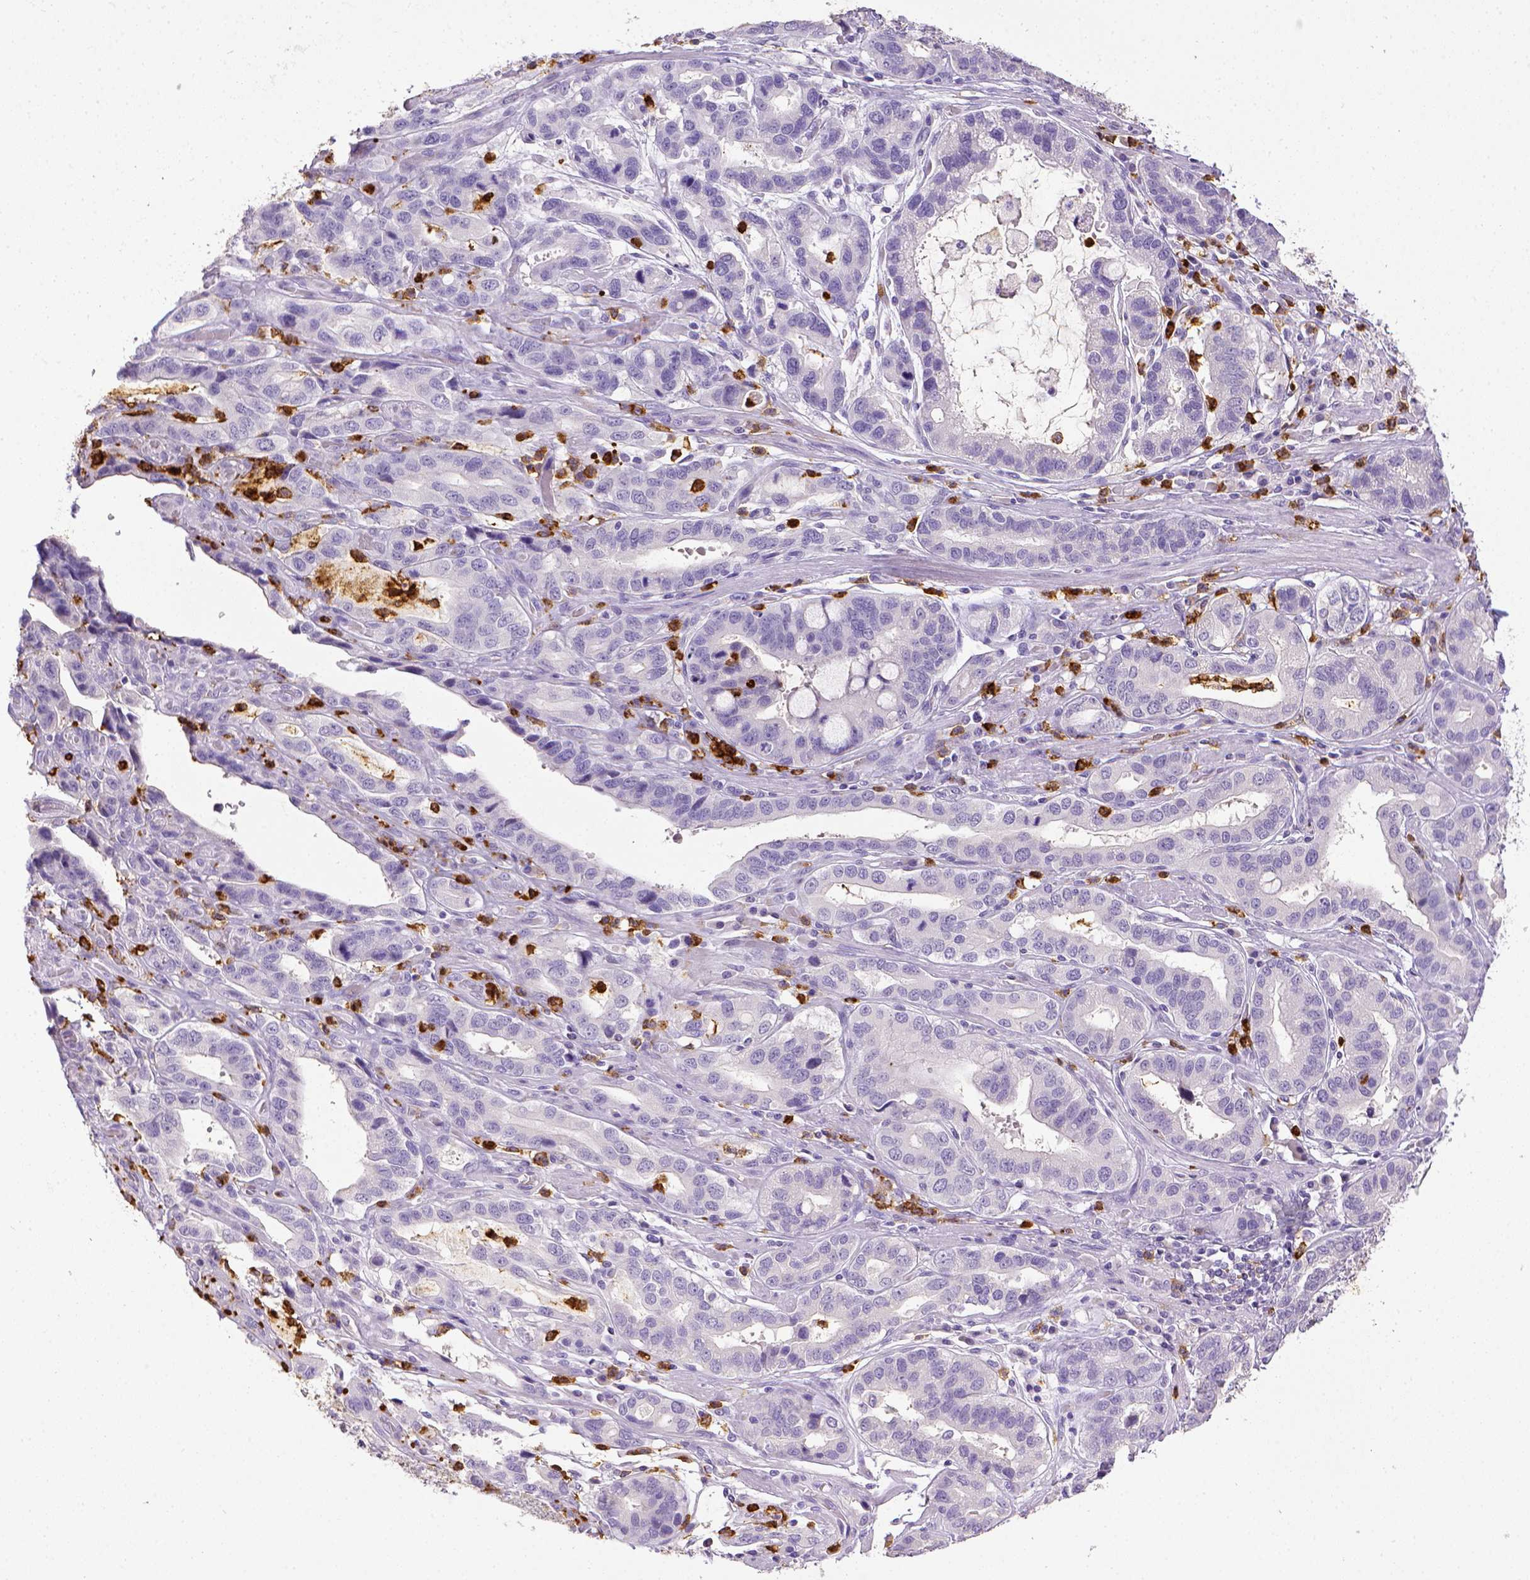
{"staining": {"intensity": "negative", "quantity": "none", "location": "none"}, "tissue": "stomach cancer", "cell_type": "Tumor cells", "image_type": "cancer", "snomed": [{"axis": "morphology", "description": "Adenocarcinoma, NOS"}, {"axis": "topography", "description": "Stomach, lower"}], "caption": "The immunohistochemistry (IHC) photomicrograph has no significant staining in tumor cells of stomach cancer tissue.", "gene": "ITGAM", "patient": {"sex": "female", "age": 76}}